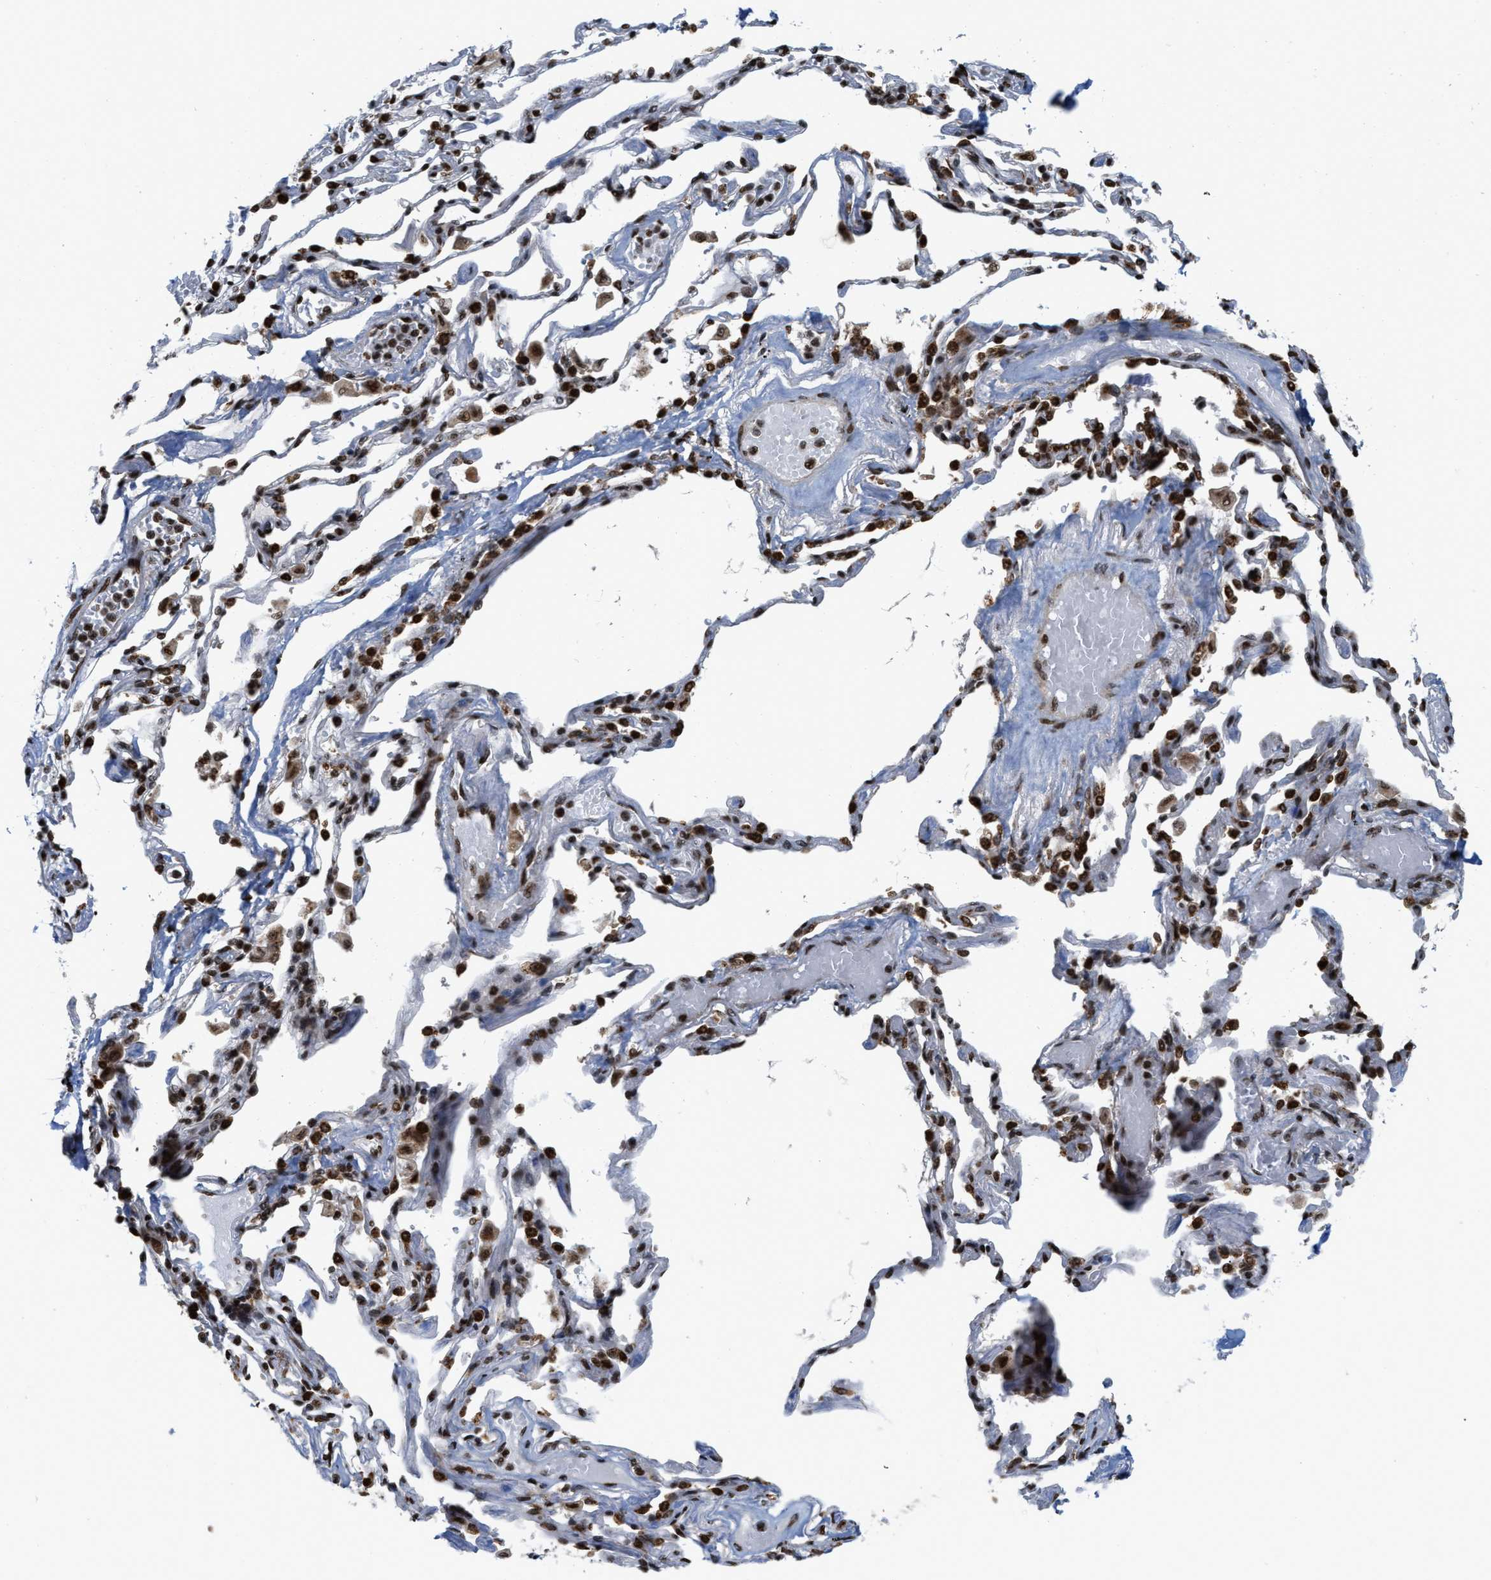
{"staining": {"intensity": "moderate", "quantity": ">75%", "location": "nuclear"}, "tissue": "adipose tissue", "cell_type": "Adipocytes", "image_type": "normal", "snomed": [{"axis": "morphology", "description": "Normal tissue, NOS"}, {"axis": "topography", "description": "Cartilage tissue"}, {"axis": "topography", "description": "Lung"}], "caption": "Adipocytes exhibit moderate nuclear positivity in about >75% of cells in unremarkable adipose tissue.", "gene": "PDZD2", "patient": {"sex": "female", "age": 77}}